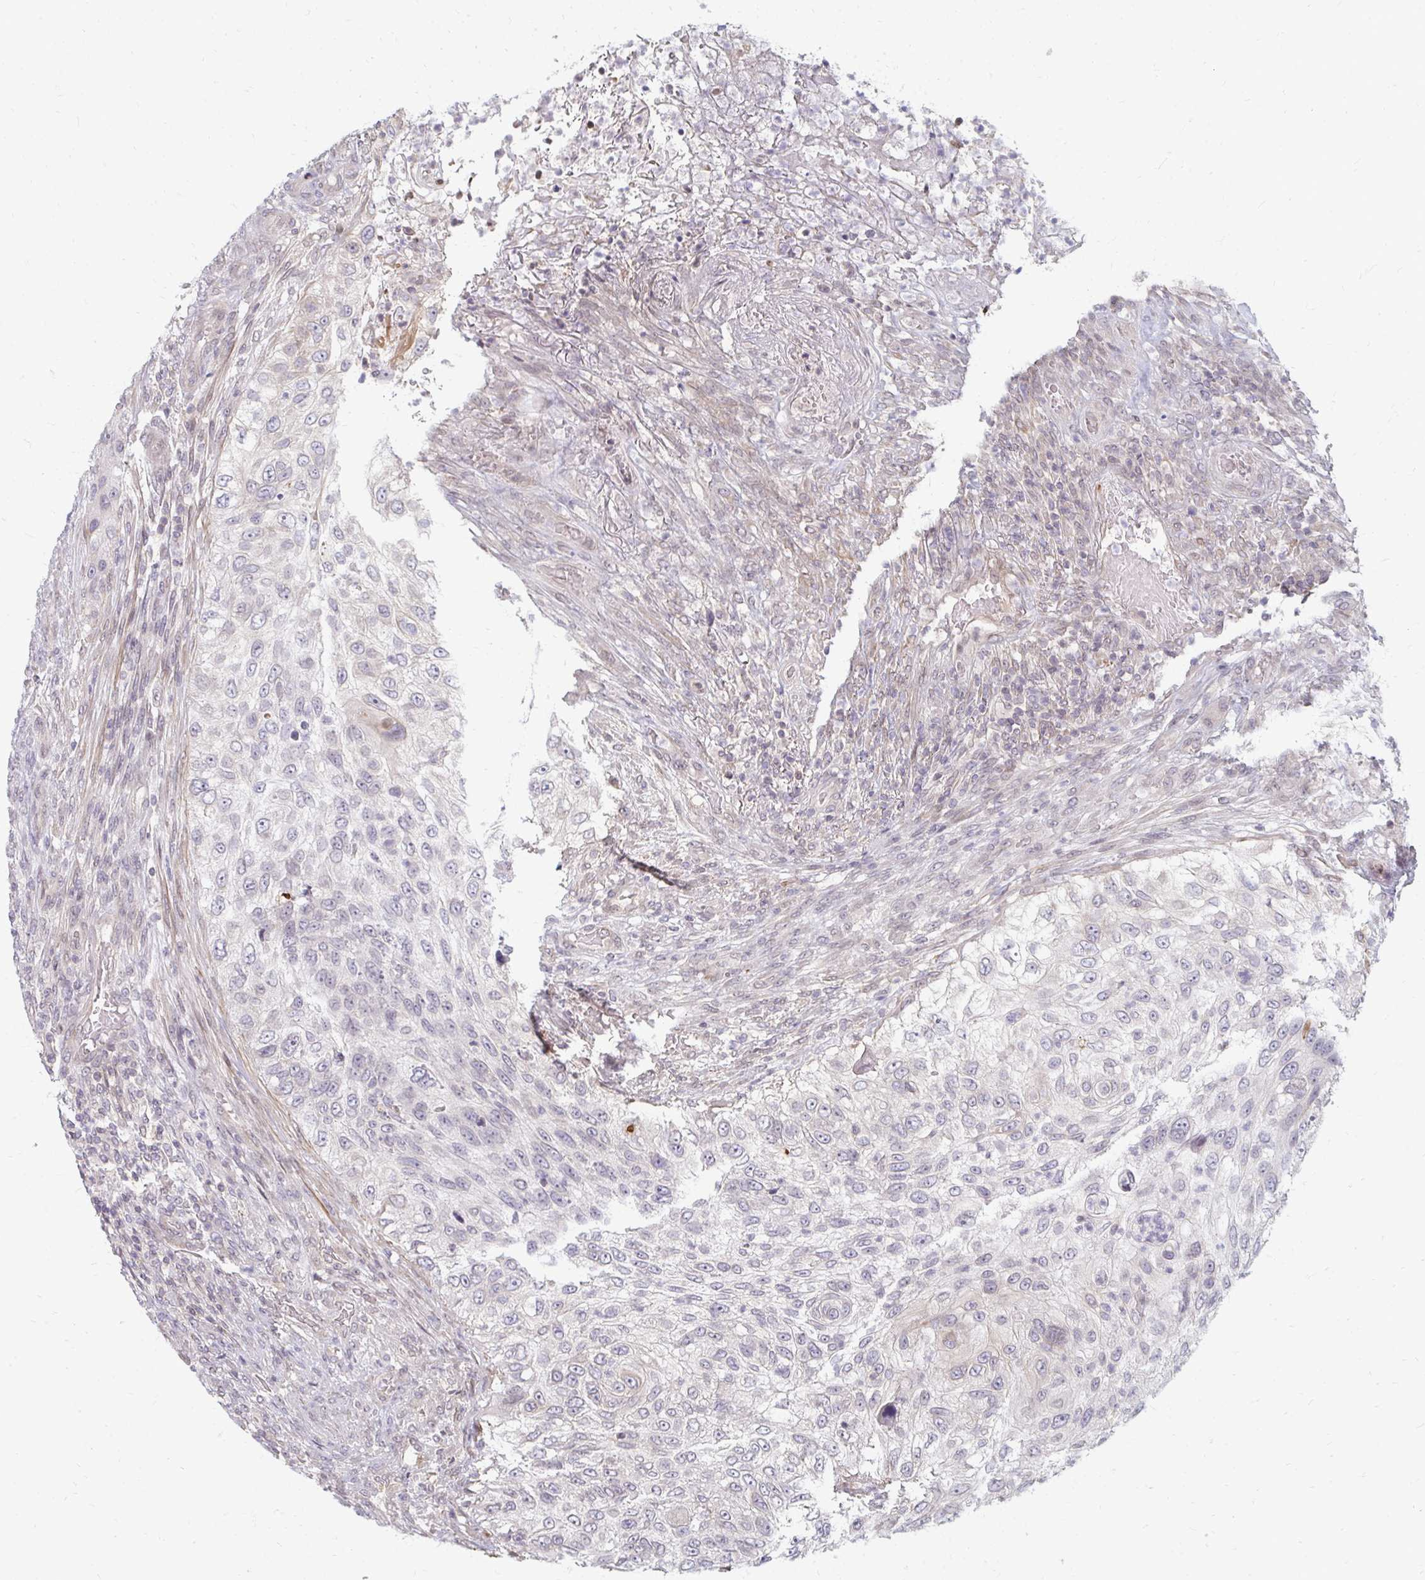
{"staining": {"intensity": "negative", "quantity": "none", "location": "none"}, "tissue": "urothelial cancer", "cell_type": "Tumor cells", "image_type": "cancer", "snomed": [{"axis": "morphology", "description": "Urothelial carcinoma, High grade"}, {"axis": "topography", "description": "Urinary bladder"}], "caption": "Tumor cells are negative for protein expression in human urothelial cancer.", "gene": "GPC5", "patient": {"sex": "female", "age": 60}}